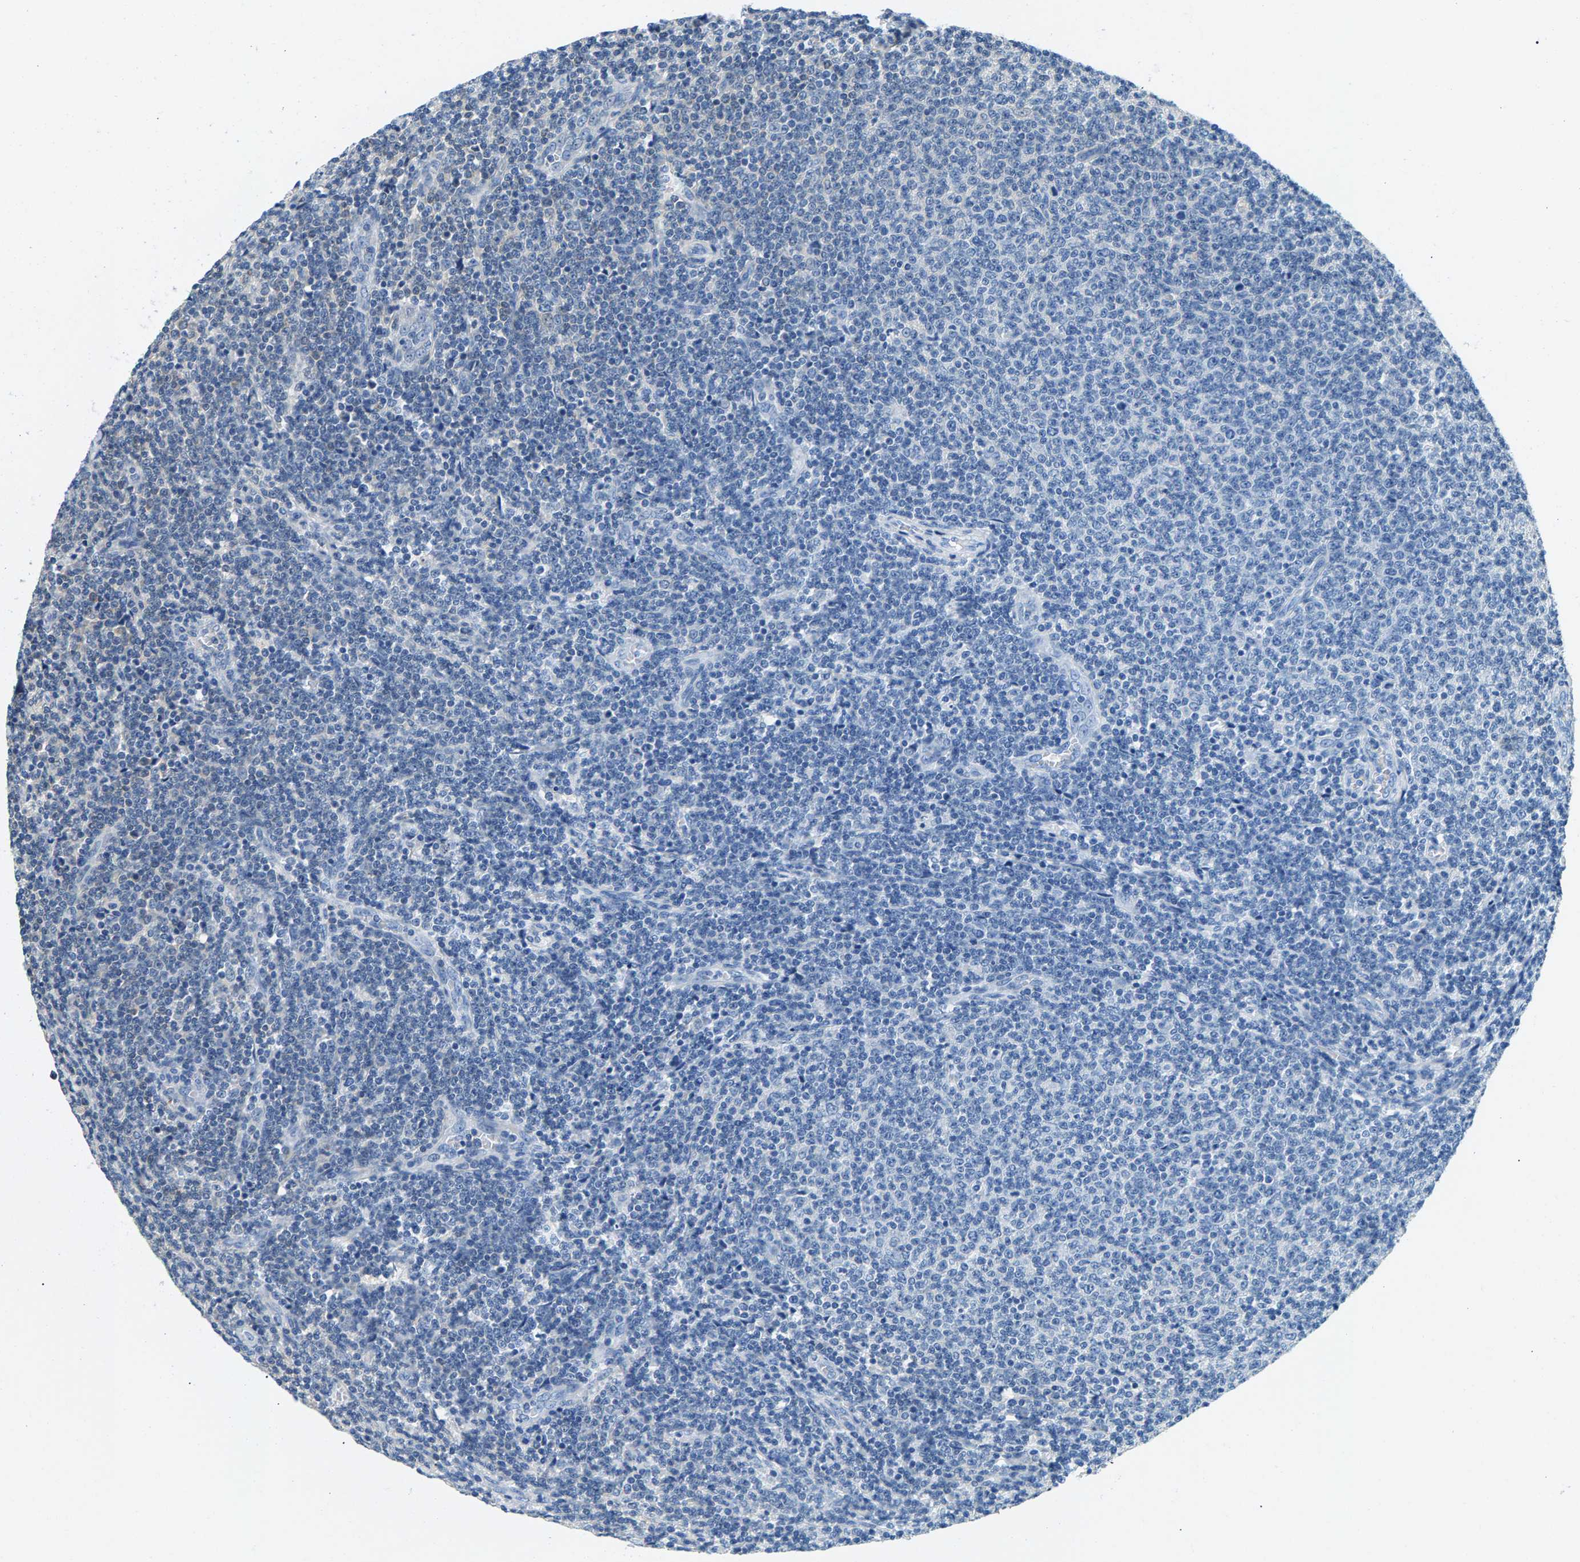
{"staining": {"intensity": "negative", "quantity": "none", "location": "none"}, "tissue": "lymphoma", "cell_type": "Tumor cells", "image_type": "cancer", "snomed": [{"axis": "morphology", "description": "Malignant lymphoma, non-Hodgkin's type, Low grade"}, {"axis": "topography", "description": "Lymph node"}], "caption": "IHC histopathology image of malignant lymphoma, non-Hodgkin's type (low-grade) stained for a protein (brown), which exhibits no staining in tumor cells.", "gene": "NT5C", "patient": {"sex": "male", "age": 66}}